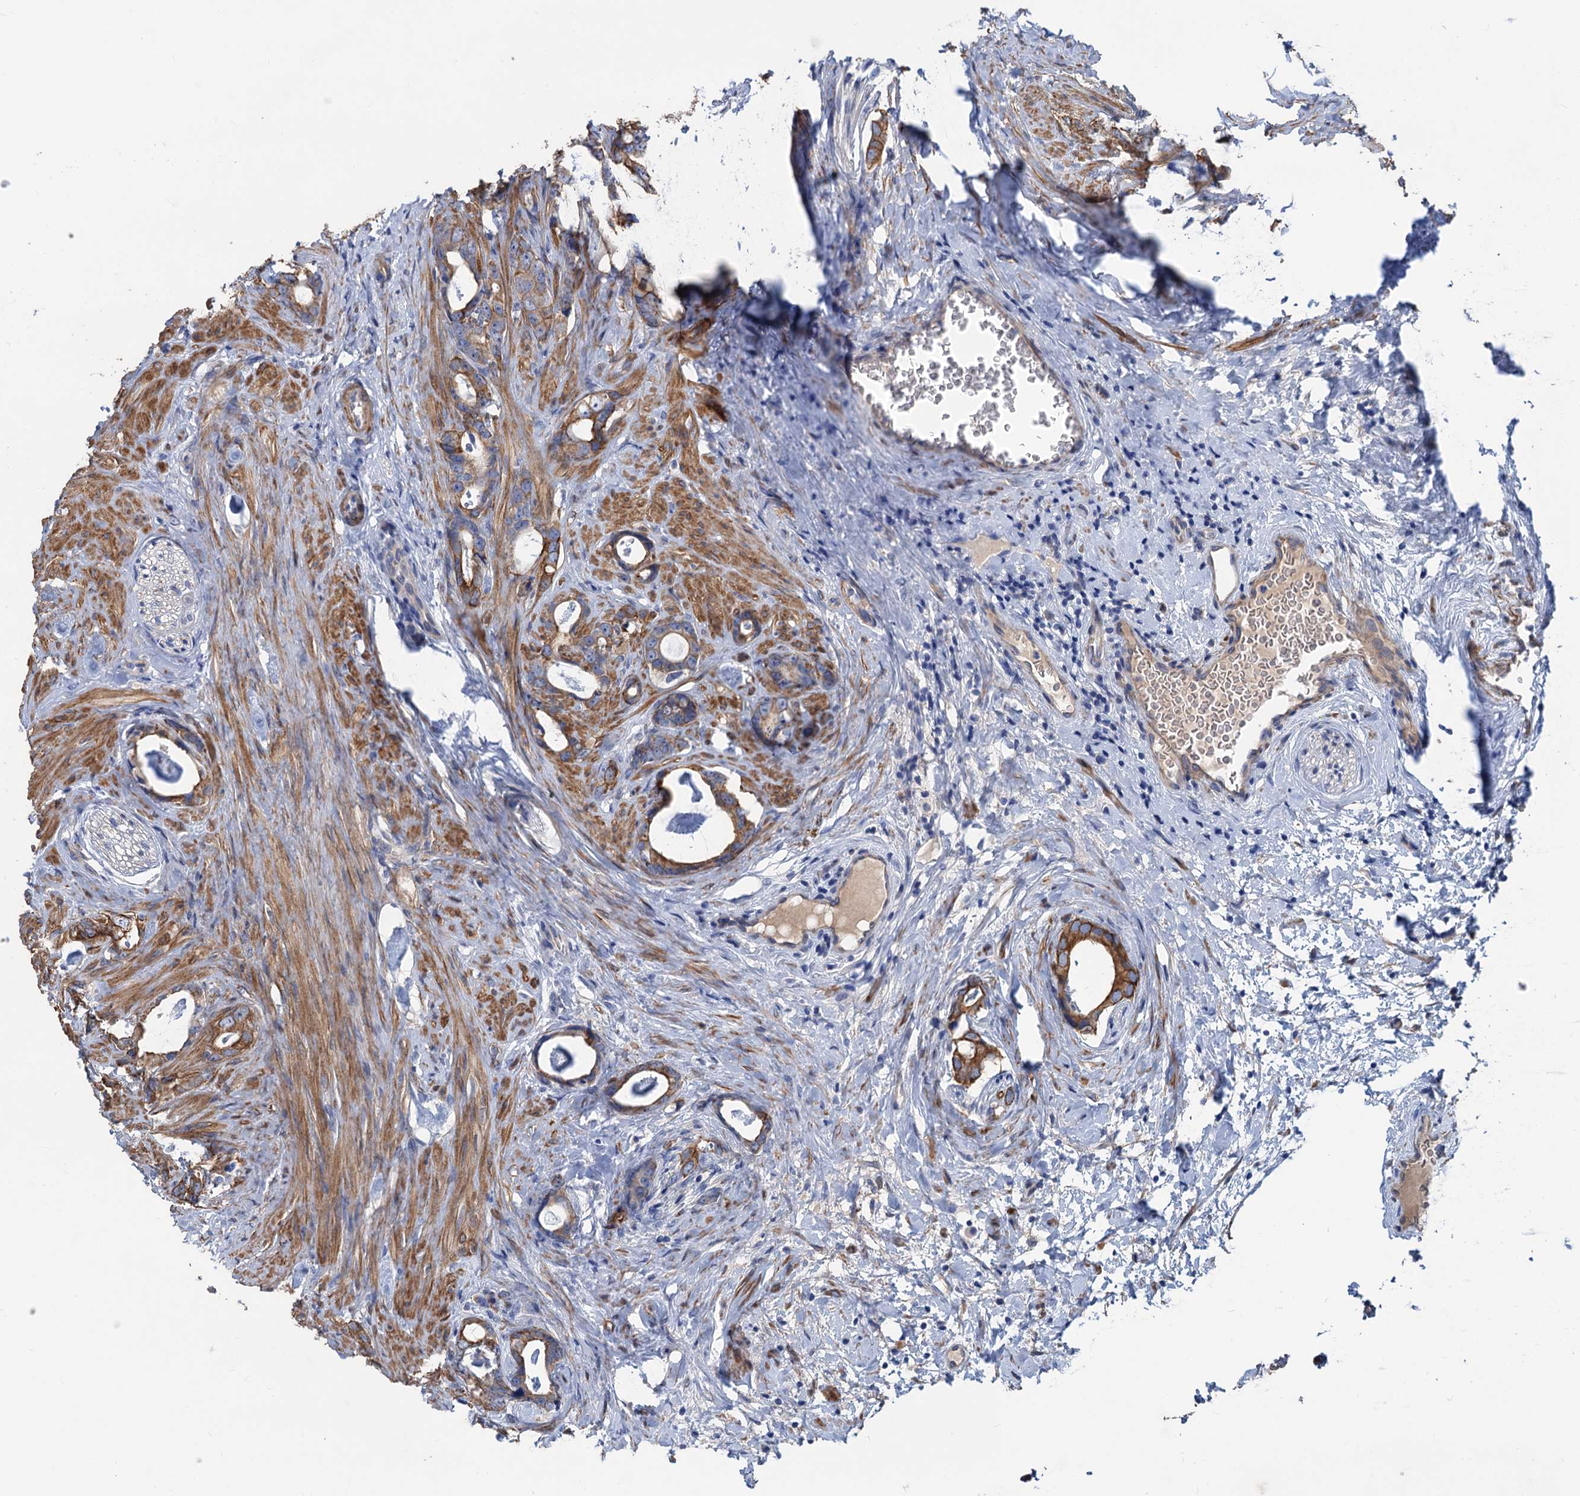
{"staining": {"intensity": "moderate", "quantity": ">75%", "location": "cytoplasmic/membranous"}, "tissue": "prostate cancer", "cell_type": "Tumor cells", "image_type": "cancer", "snomed": [{"axis": "morphology", "description": "Adenocarcinoma, Low grade"}, {"axis": "topography", "description": "Prostate"}], "caption": "Prostate cancer stained for a protein (brown) demonstrates moderate cytoplasmic/membranous positive positivity in about >75% of tumor cells.", "gene": "SMCO3", "patient": {"sex": "male", "age": 63}}